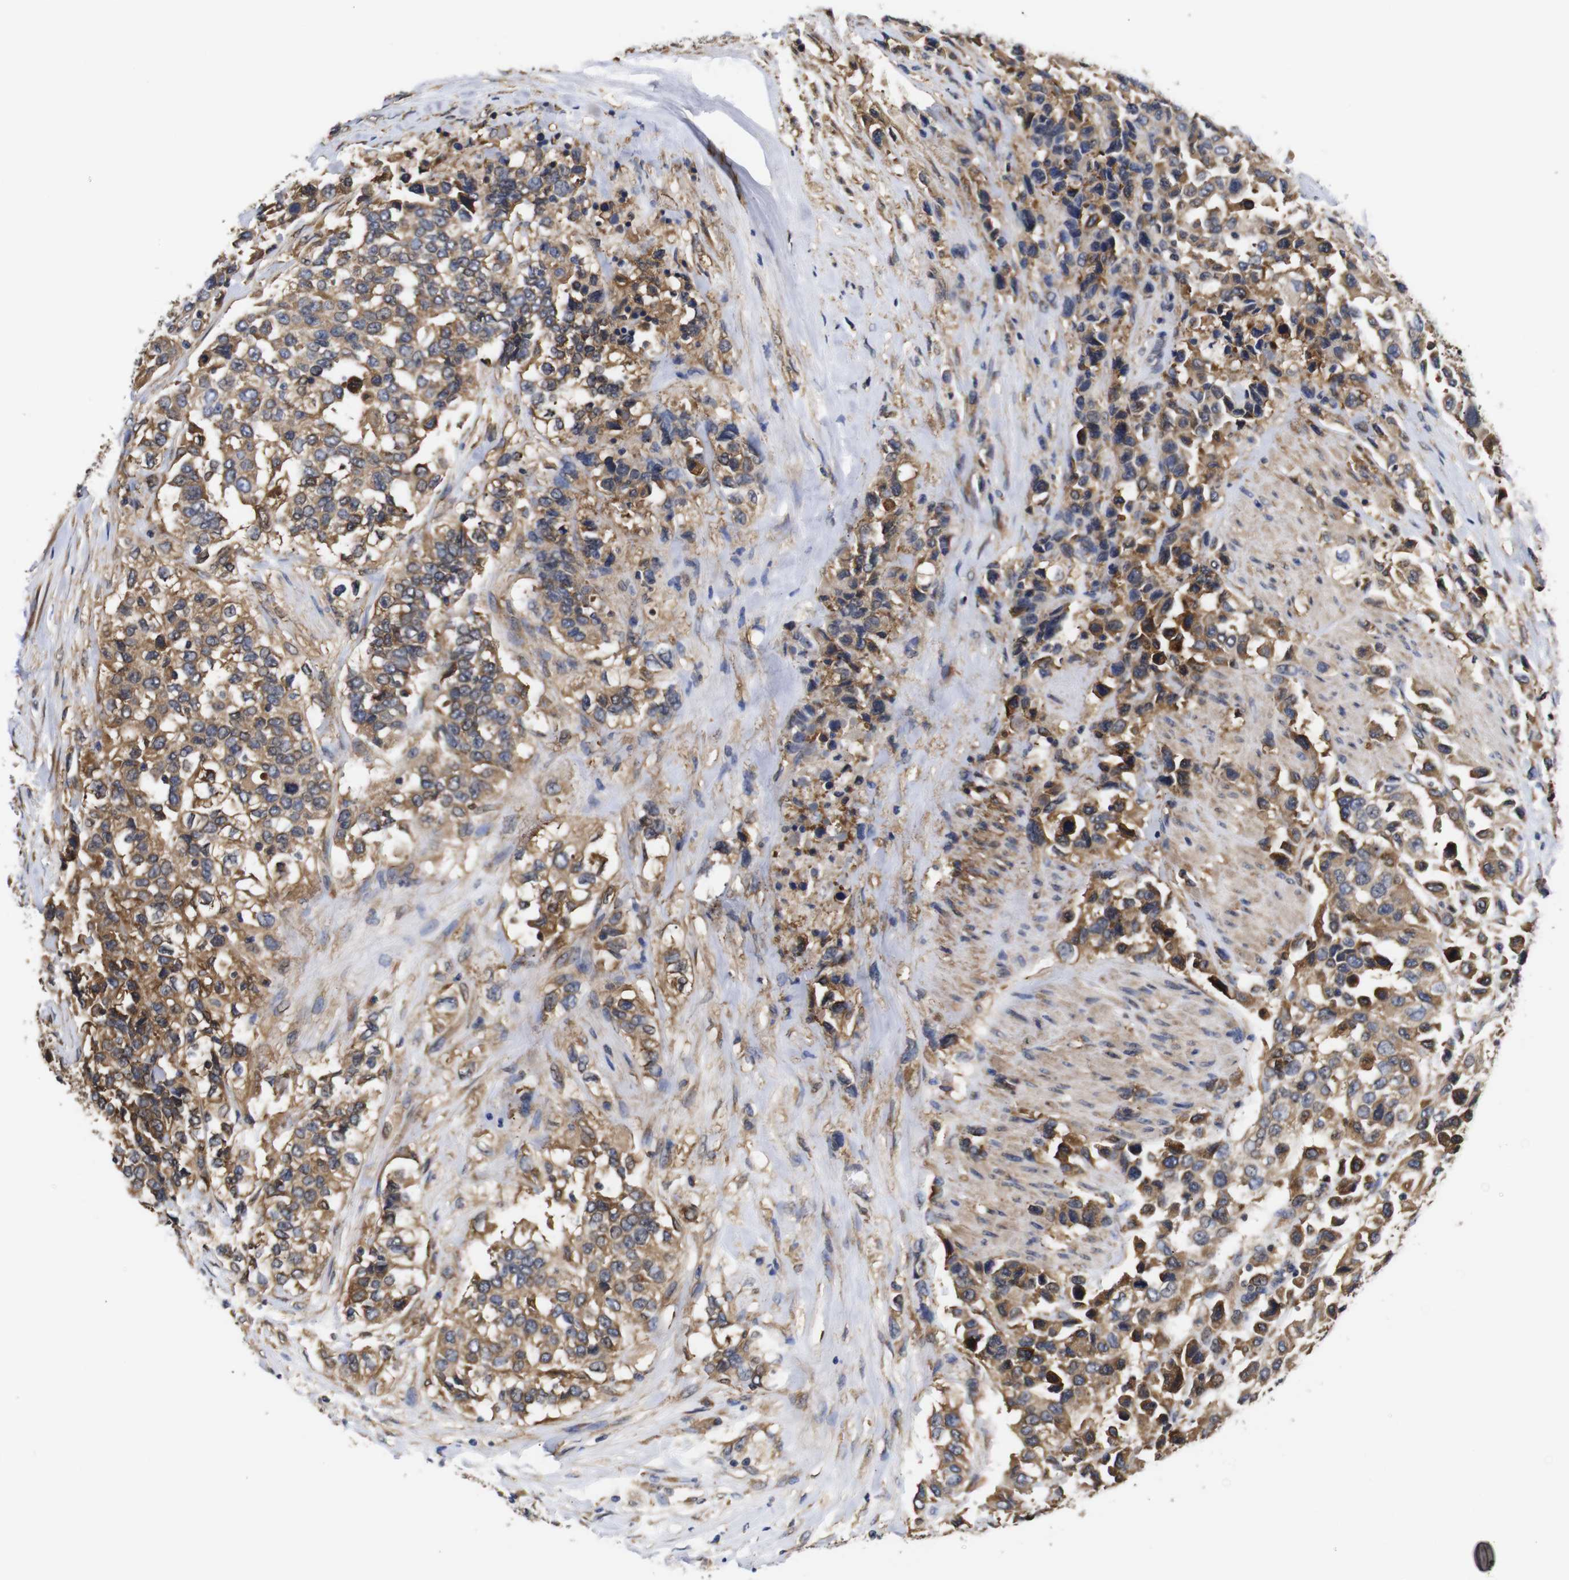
{"staining": {"intensity": "strong", "quantity": ">75%", "location": "cytoplasmic/membranous"}, "tissue": "urothelial cancer", "cell_type": "Tumor cells", "image_type": "cancer", "snomed": [{"axis": "morphology", "description": "Urothelial carcinoma, High grade"}, {"axis": "topography", "description": "Urinary bladder"}], "caption": "Approximately >75% of tumor cells in high-grade urothelial carcinoma show strong cytoplasmic/membranous protein staining as visualized by brown immunohistochemical staining.", "gene": "LRRCC1", "patient": {"sex": "female", "age": 80}}